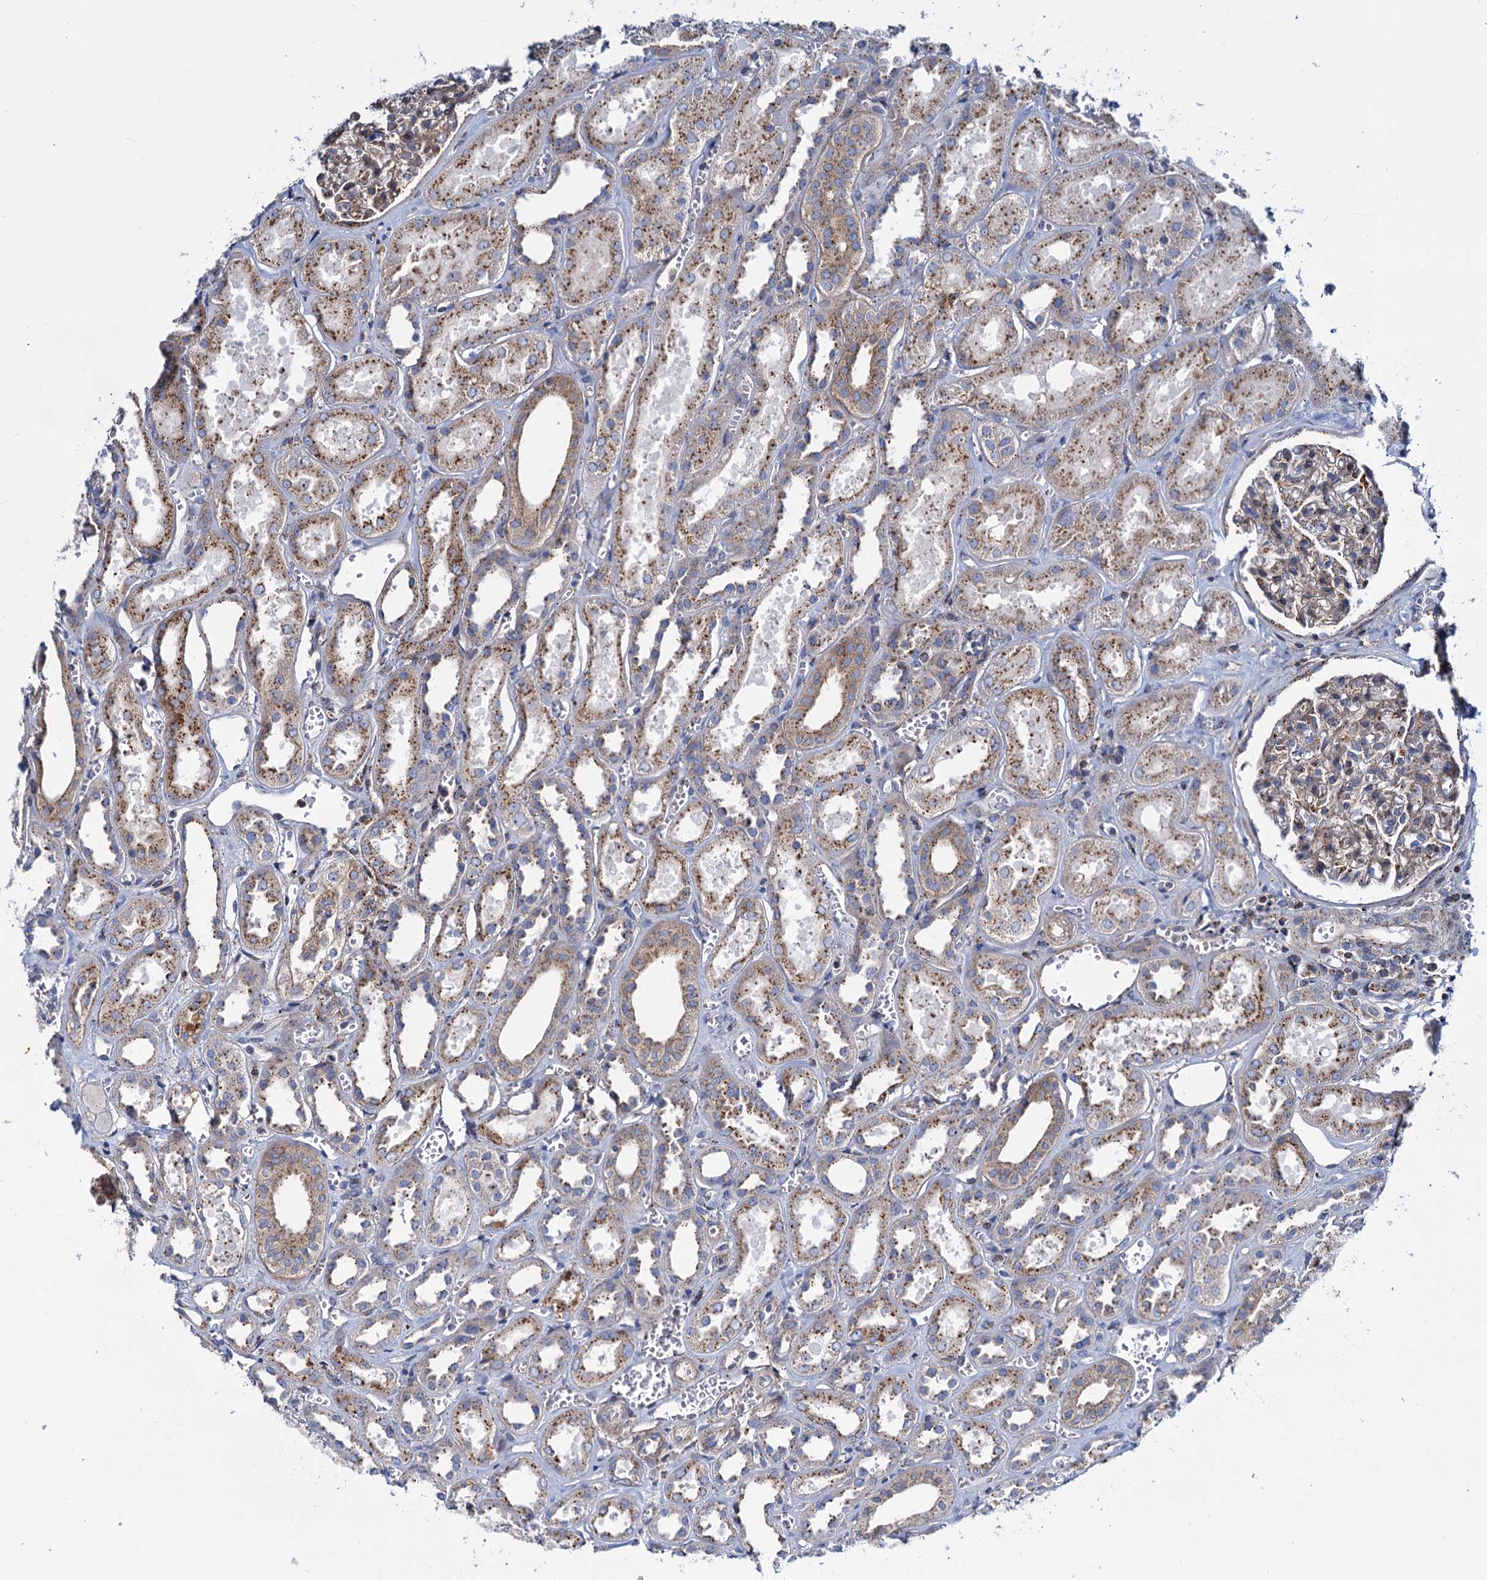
{"staining": {"intensity": "moderate", "quantity": "25%-75%", "location": "cytoplasmic/membranous"}, "tissue": "kidney", "cell_type": "Cells in glomeruli", "image_type": "normal", "snomed": [{"axis": "morphology", "description": "Normal tissue, NOS"}, {"axis": "morphology", "description": "Adenocarcinoma, NOS"}, {"axis": "topography", "description": "Kidney"}], "caption": "A photomicrograph showing moderate cytoplasmic/membranous positivity in about 25%-75% of cells in glomeruli in unremarkable kidney, as visualized by brown immunohistochemical staining.", "gene": "PSEN1", "patient": {"sex": "female", "age": 68}}